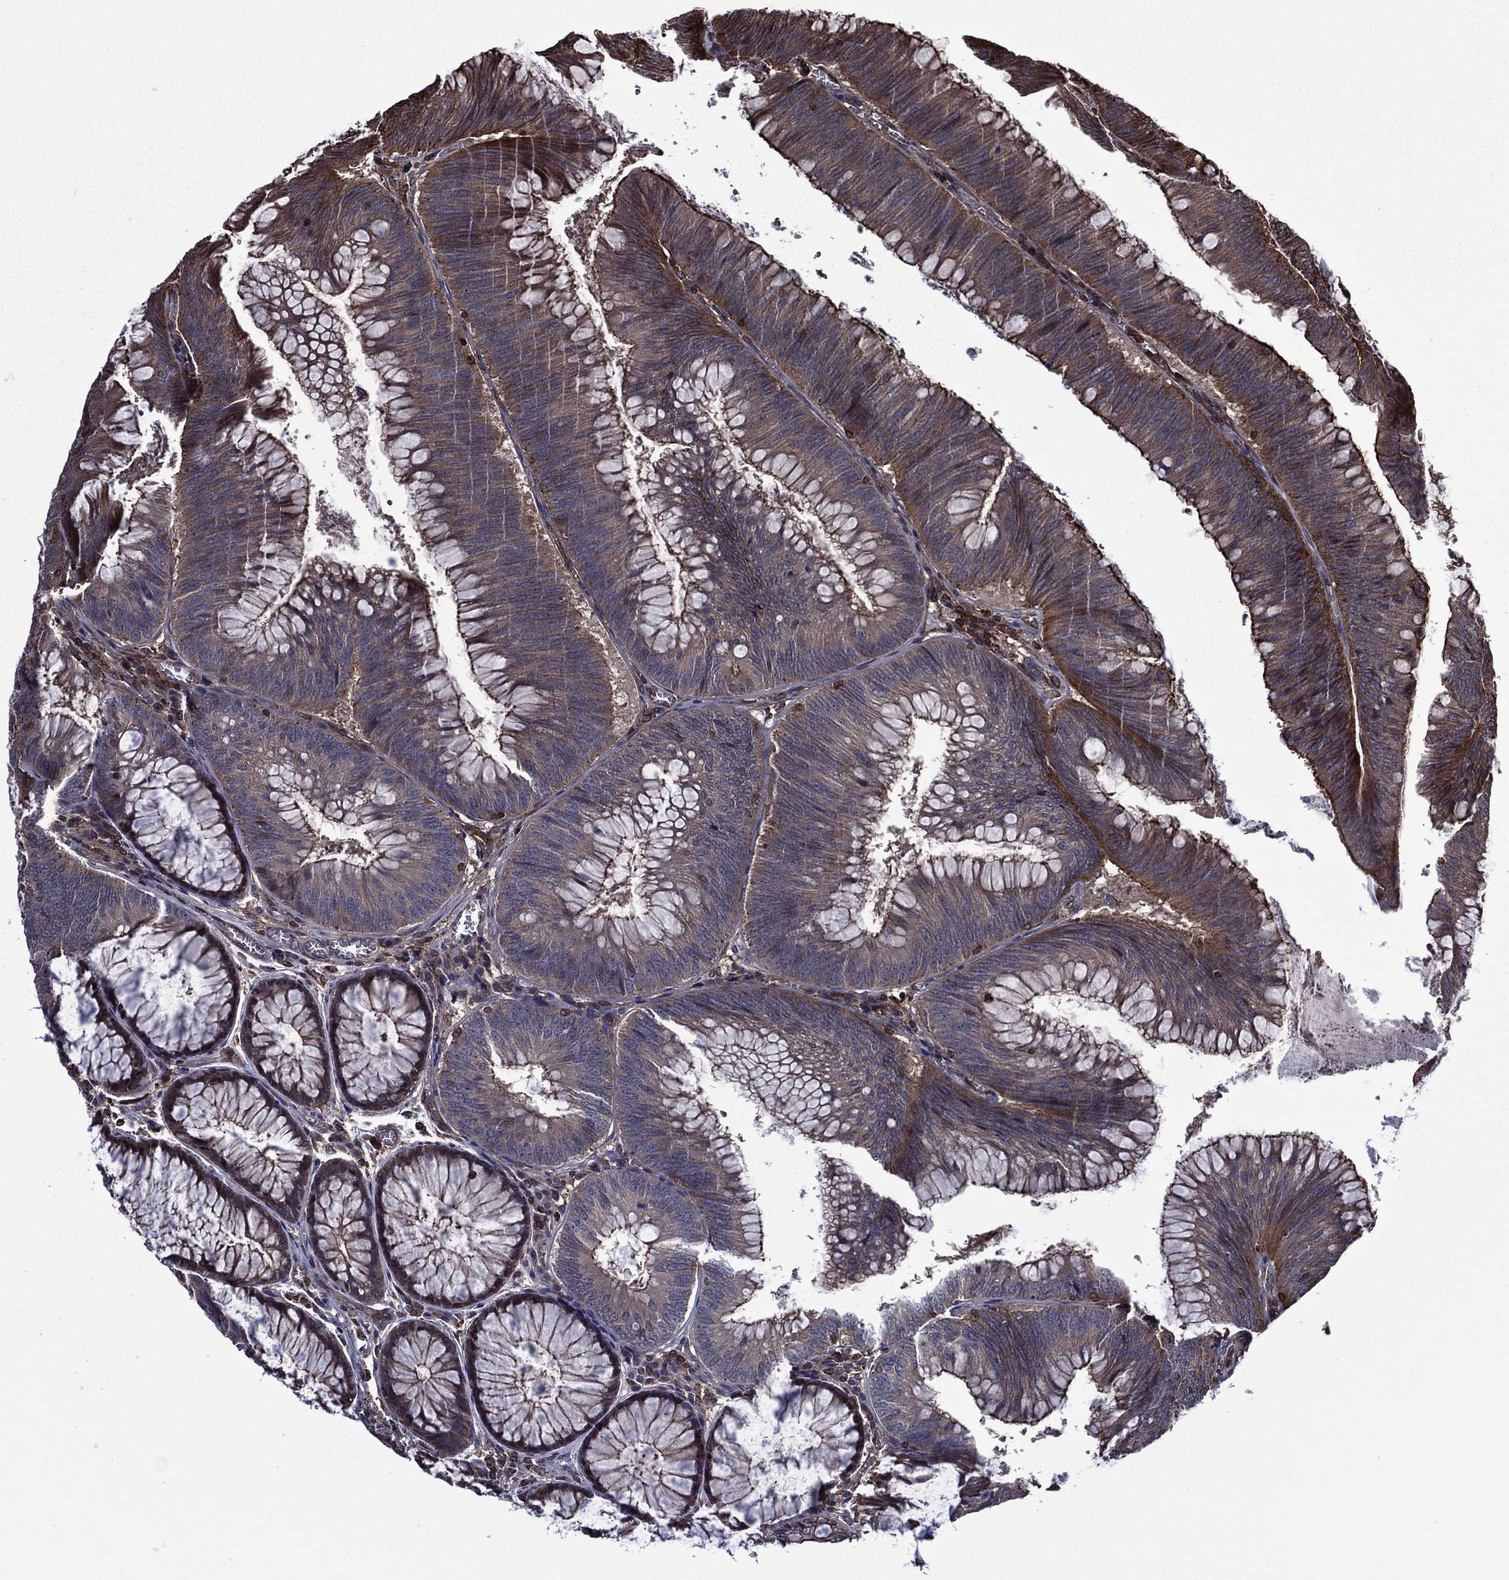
{"staining": {"intensity": "moderate", "quantity": "<25%", "location": "cytoplasmic/membranous"}, "tissue": "colorectal cancer", "cell_type": "Tumor cells", "image_type": "cancer", "snomed": [{"axis": "morphology", "description": "Adenocarcinoma, NOS"}, {"axis": "topography", "description": "Rectum"}], "caption": "Adenocarcinoma (colorectal) stained with a brown dye reveals moderate cytoplasmic/membranous positive staining in about <25% of tumor cells.", "gene": "PLPP3", "patient": {"sex": "female", "age": 72}}